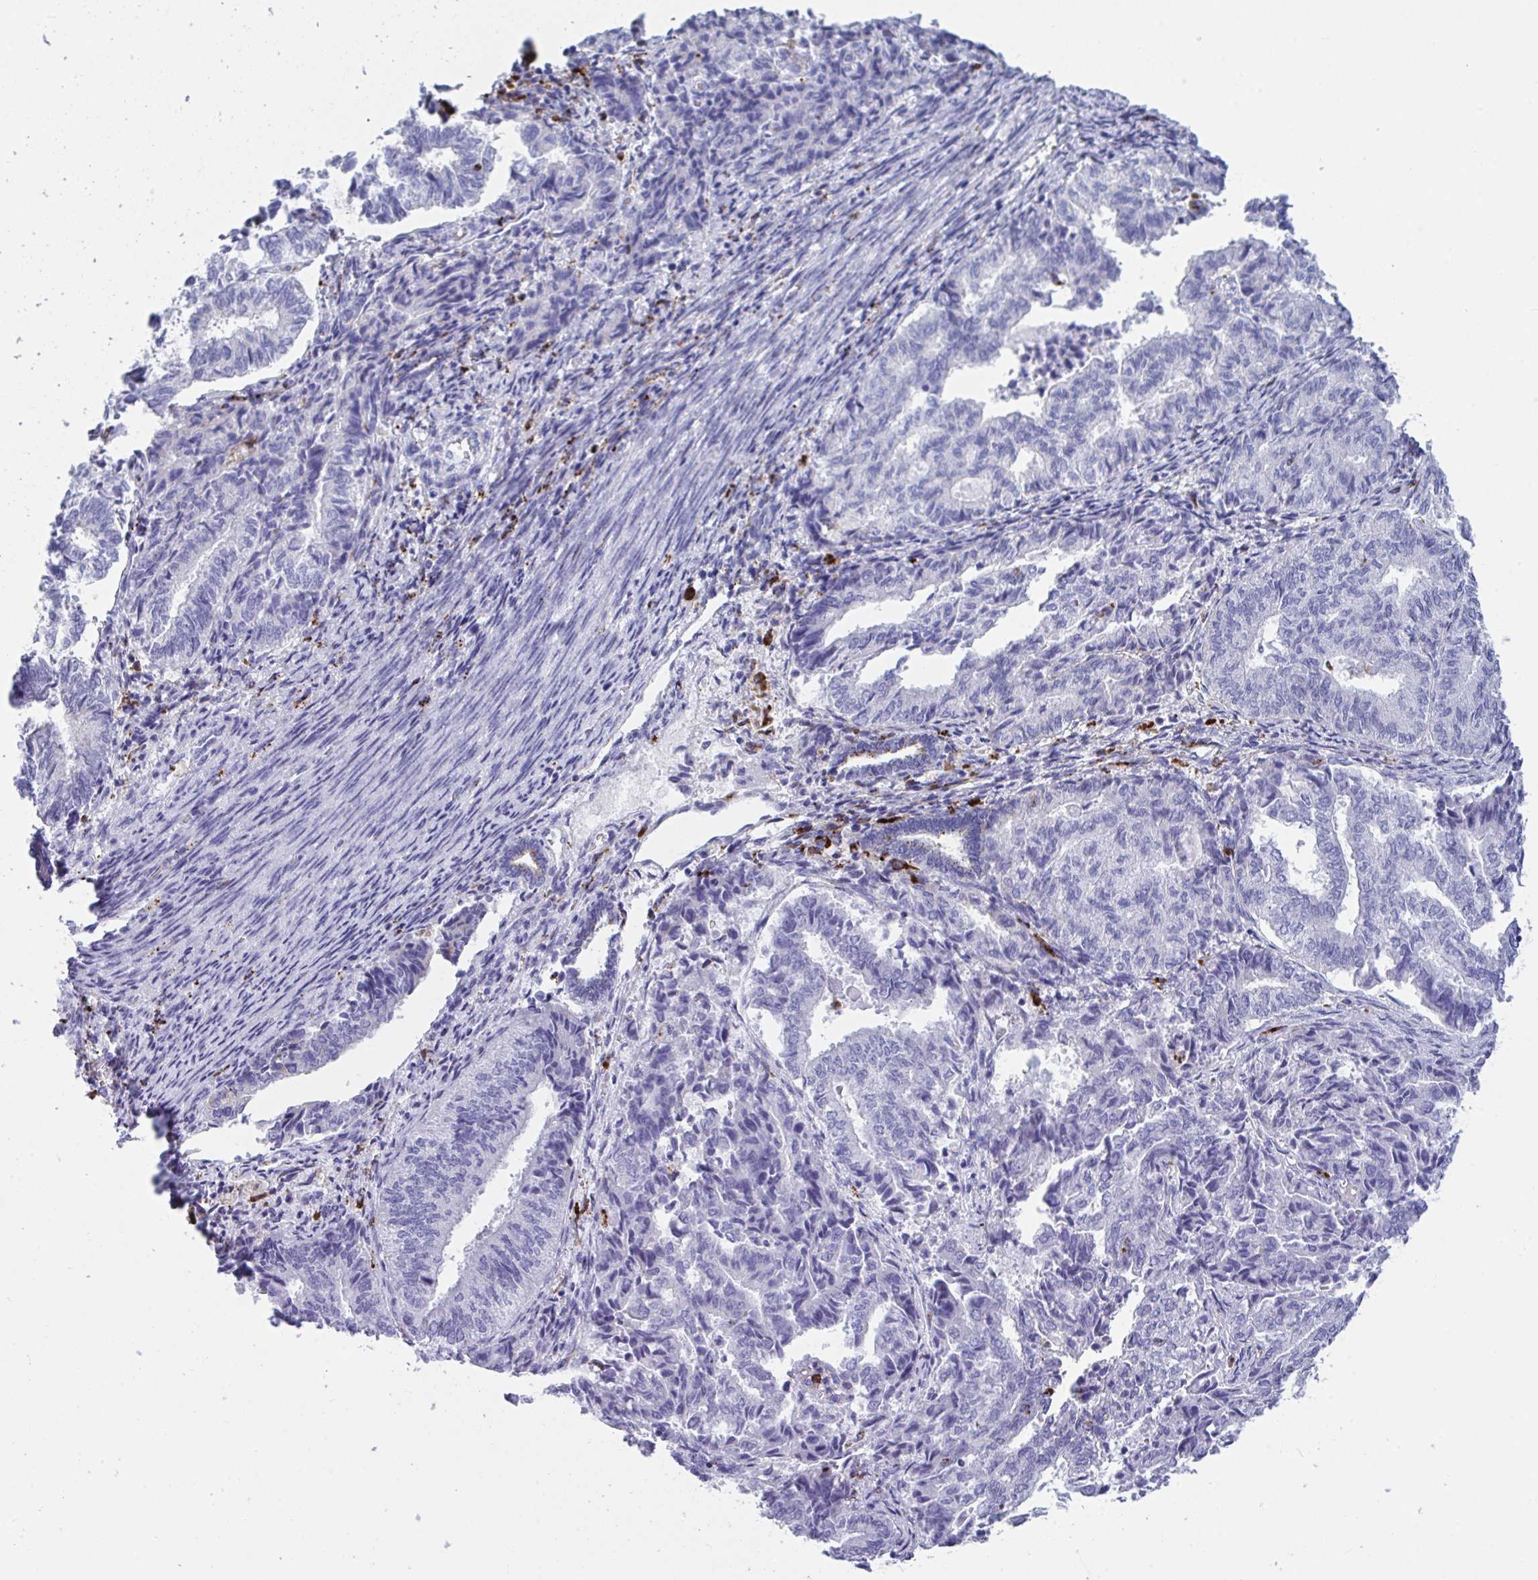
{"staining": {"intensity": "negative", "quantity": "none", "location": "none"}, "tissue": "endometrial cancer", "cell_type": "Tumor cells", "image_type": "cancer", "snomed": [{"axis": "morphology", "description": "Adenocarcinoma, NOS"}, {"axis": "topography", "description": "Endometrium"}], "caption": "This image is of endometrial adenocarcinoma stained with immunohistochemistry (IHC) to label a protein in brown with the nuclei are counter-stained blue. There is no positivity in tumor cells.", "gene": "CPVL", "patient": {"sex": "female", "age": 80}}